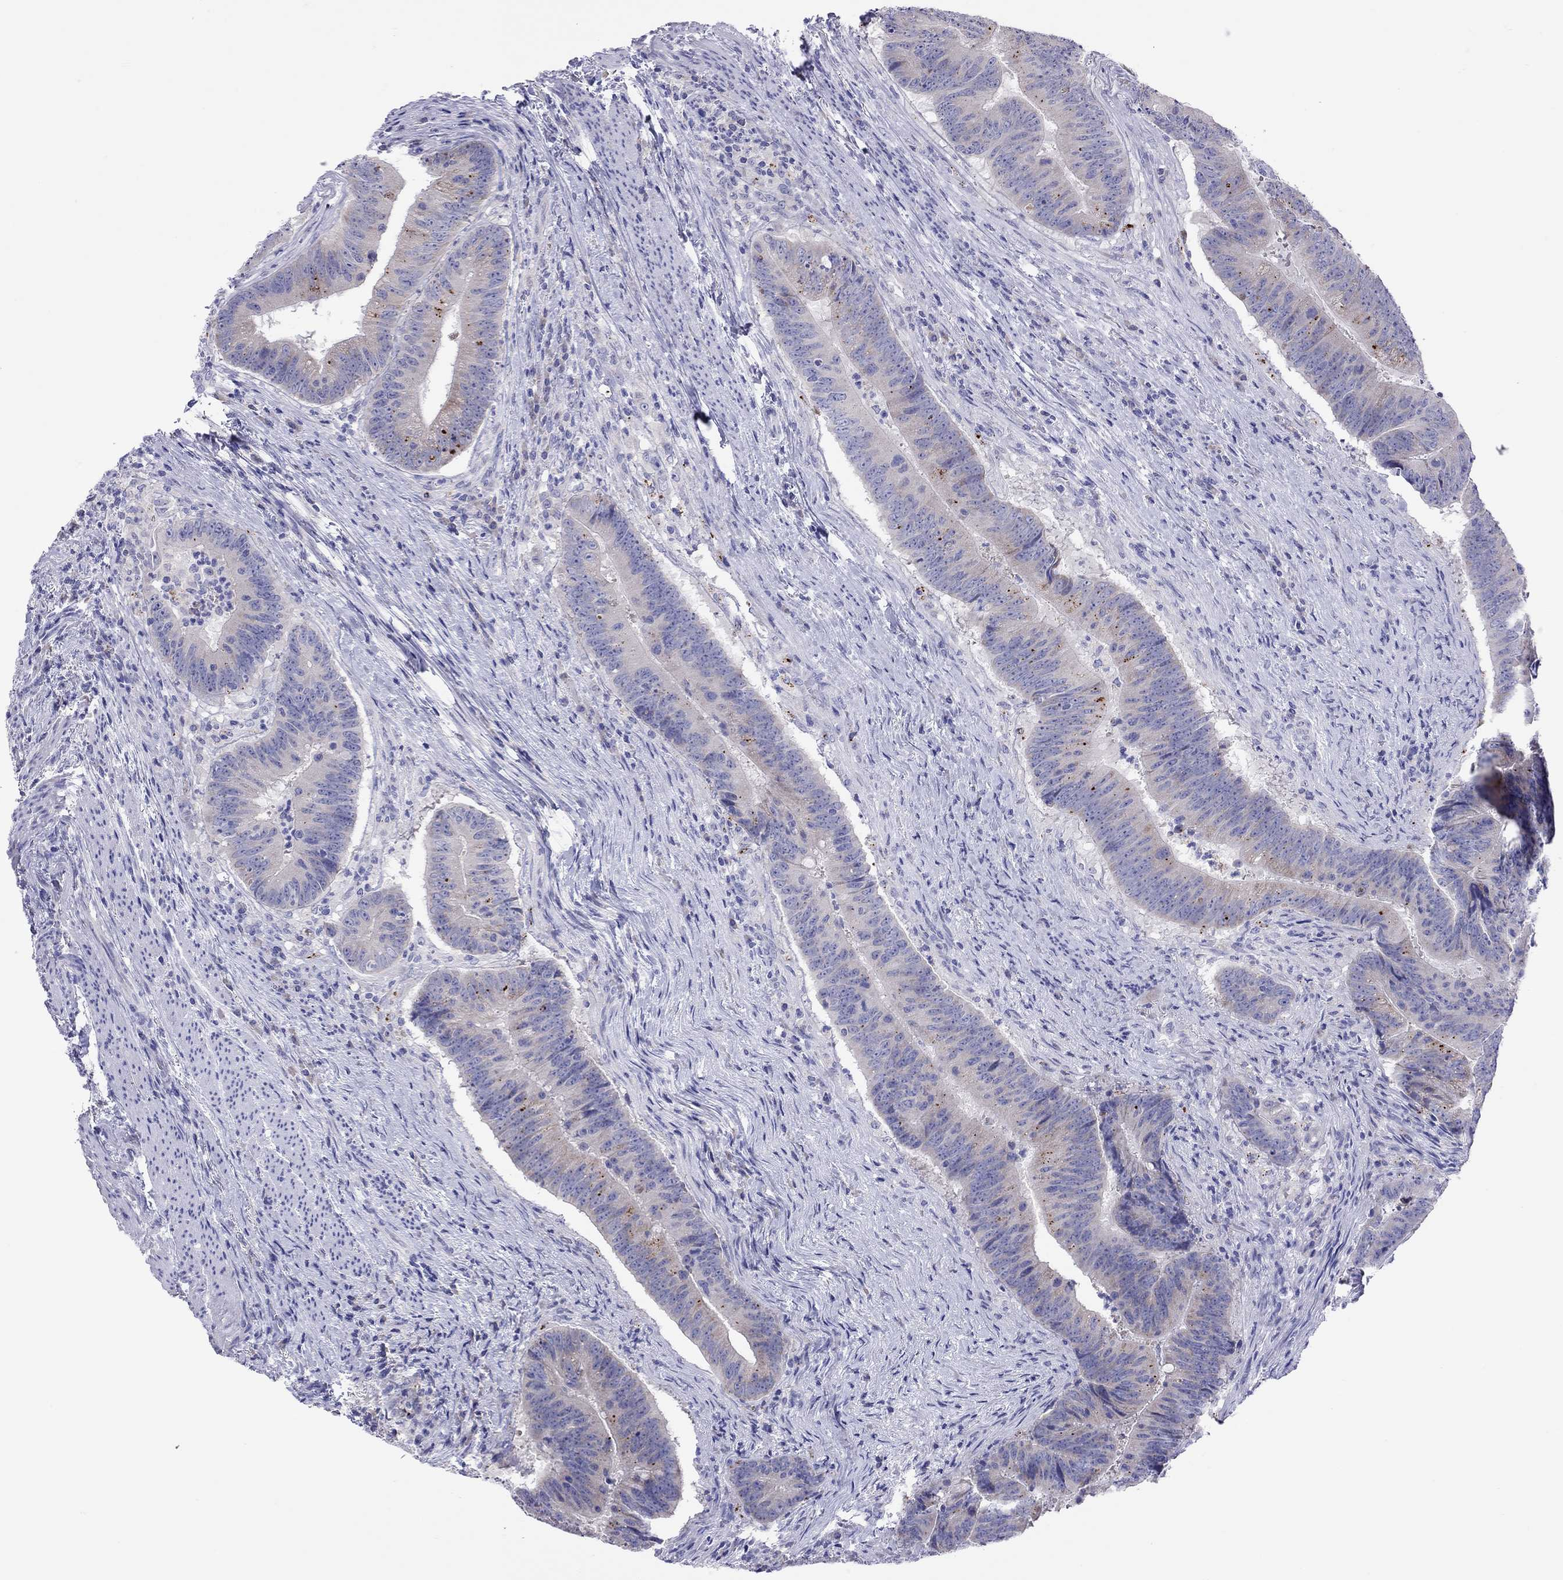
{"staining": {"intensity": "negative", "quantity": "none", "location": "none"}, "tissue": "colorectal cancer", "cell_type": "Tumor cells", "image_type": "cancer", "snomed": [{"axis": "morphology", "description": "Adenocarcinoma, NOS"}, {"axis": "topography", "description": "Colon"}], "caption": "Adenocarcinoma (colorectal) was stained to show a protein in brown. There is no significant staining in tumor cells. (IHC, brightfield microscopy, high magnification).", "gene": "COL9A1", "patient": {"sex": "female", "age": 87}}